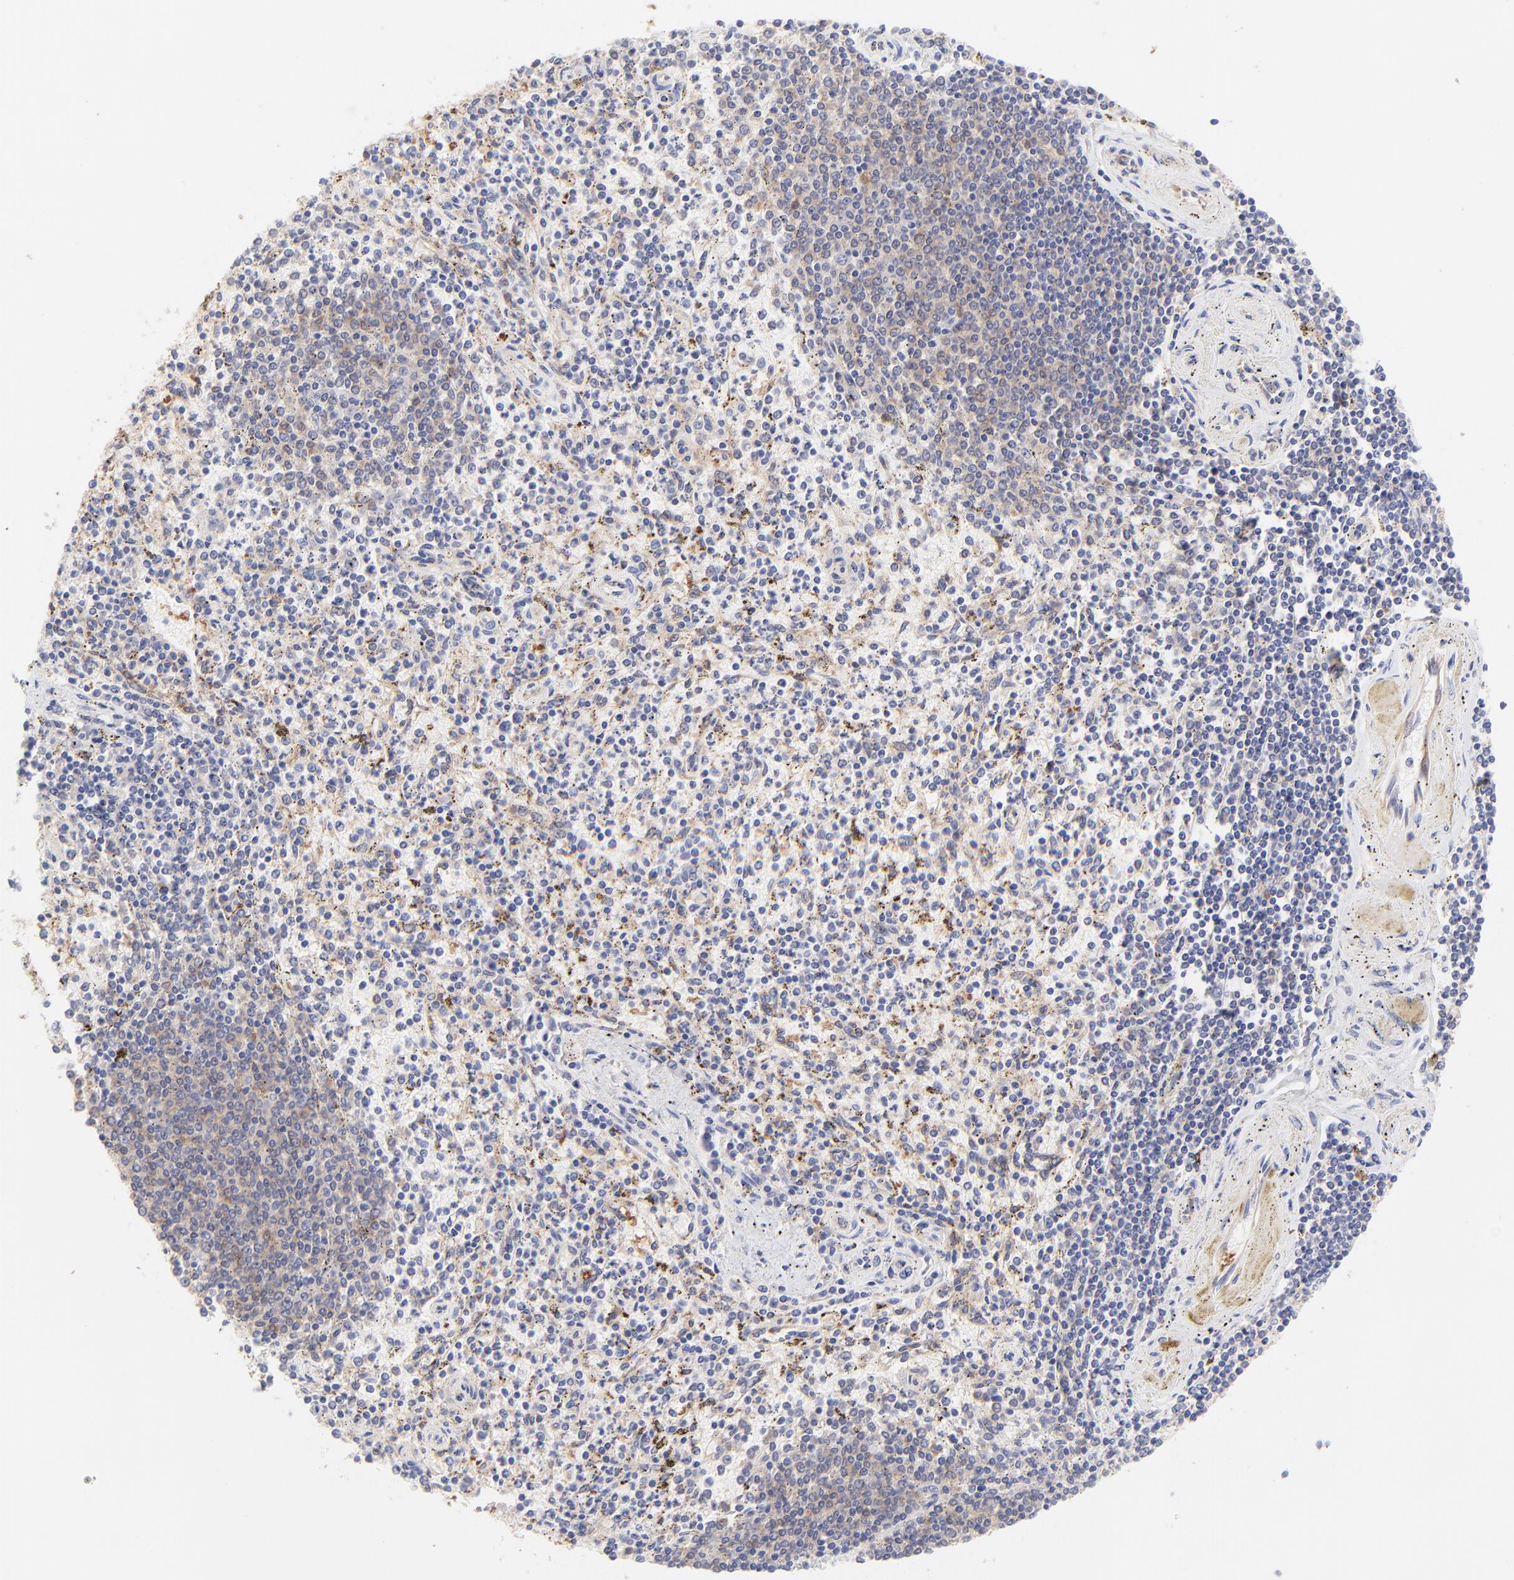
{"staining": {"intensity": "moderate", "quantity": "<25%", "location": "cytoplasmic/membranous"}, "tissue": "spleen", "cell_type": "Cells in red pulp", "image_type": "normal", "snomed": [{"axis": "morphology", "description": "Normal tissue, NOS"}, {"axis": "topography", "description": "Spleen"}], "caption": "Normal spleen demonstrates moderate cytoplasmic/membranous positivity in approximately <25% of cells in red pulp, visualized by immunohistochemistry.", "gene": "HYAL1", "patient": {"sex": "male", "age": 72}}